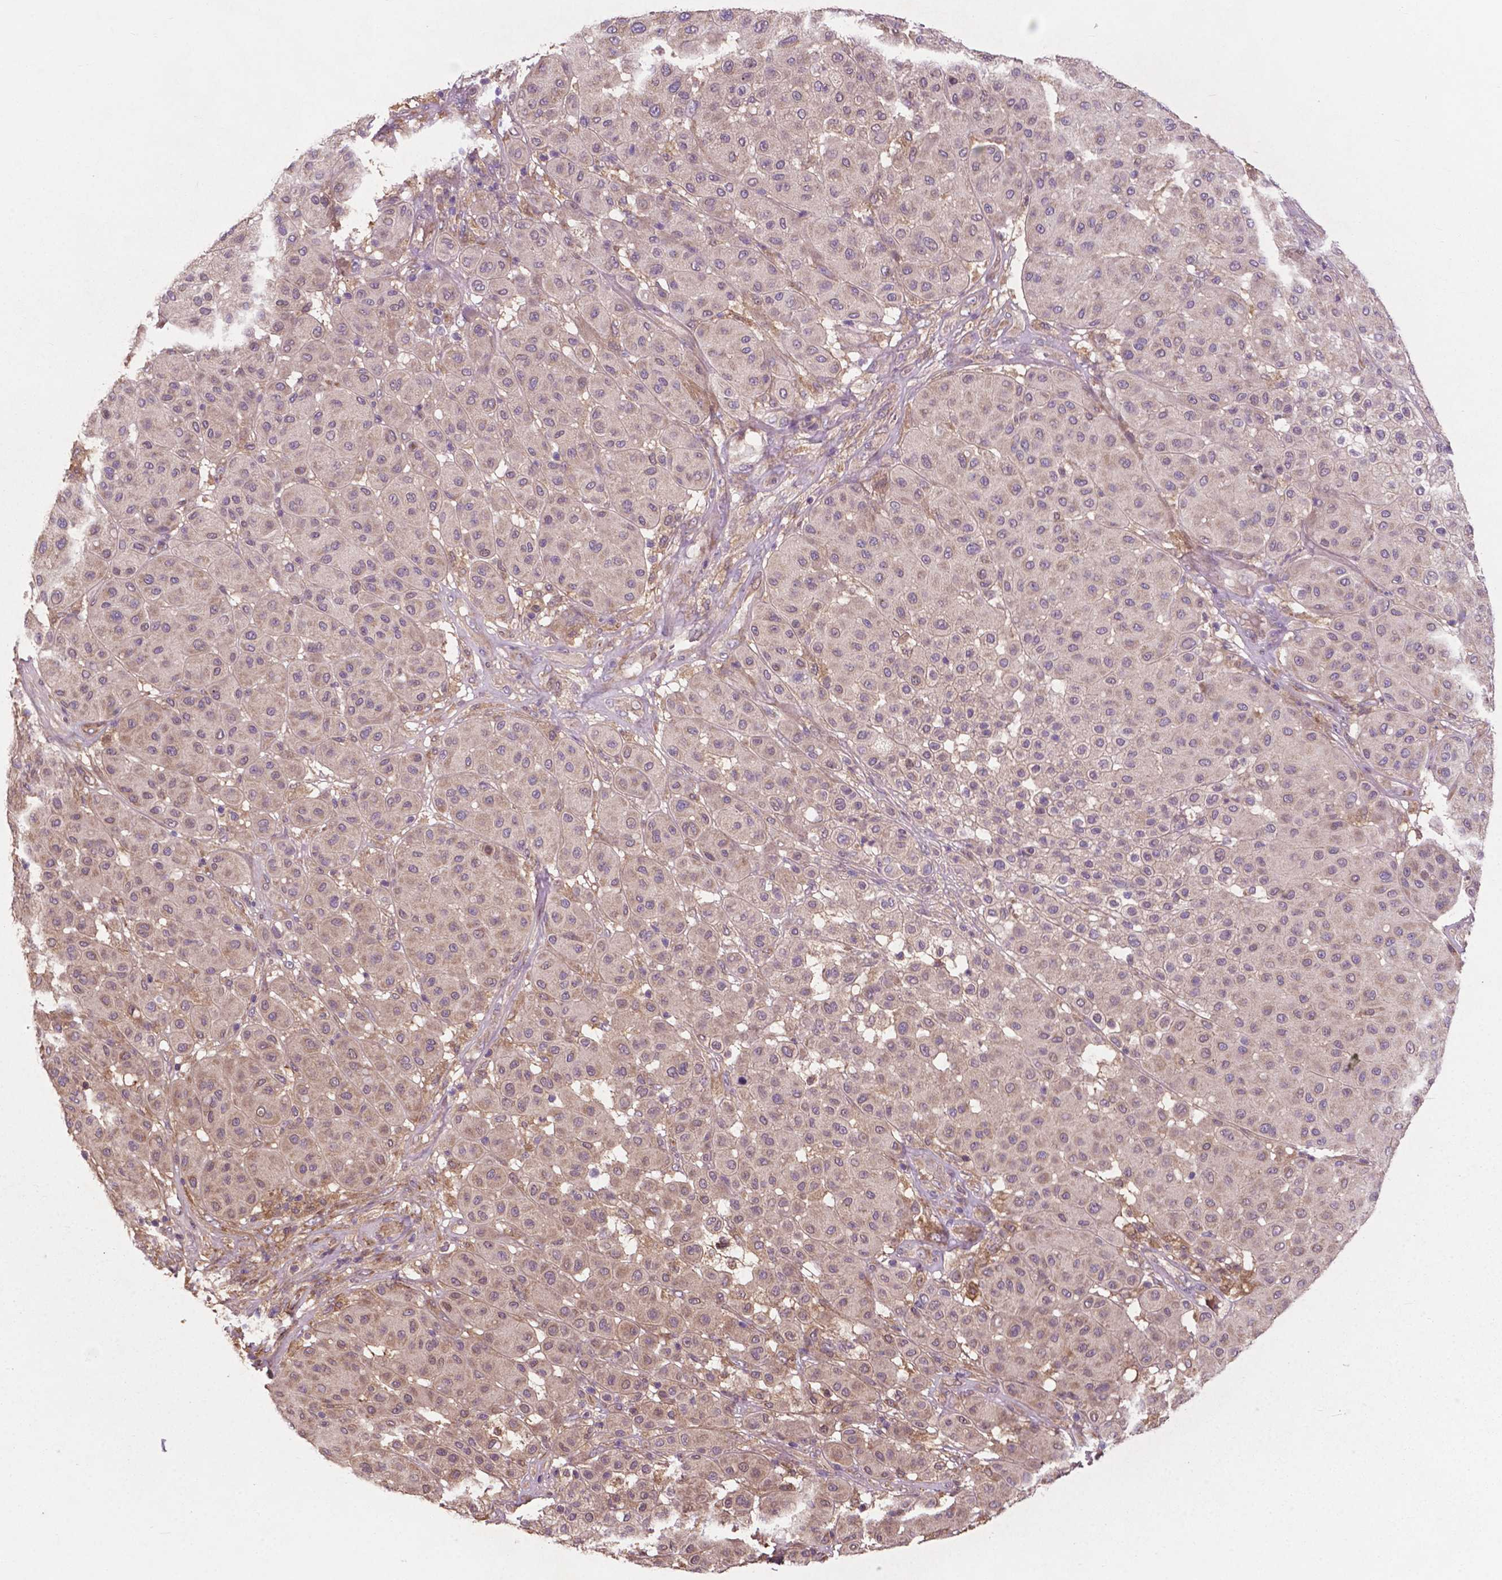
{"staining": {"intensity": "weak", "quantity": "<25%", "location": "cytoplasmic/membranous"}, "tissue": "melanoma", "cell_type": "Tumor cells", "image_type": "cancer", "snomed": [{"axis": "morphology", "description": "Malignant melanoma, Metastatic site"}, {"axis": "topography", "description": "Smooth muscle"}], "caption": "Tumor cells show no significant protein positivity in malignant melanoma (metastatic site).", "gene": "GJA9", "patient": {"sex": "male", "age": 41}}